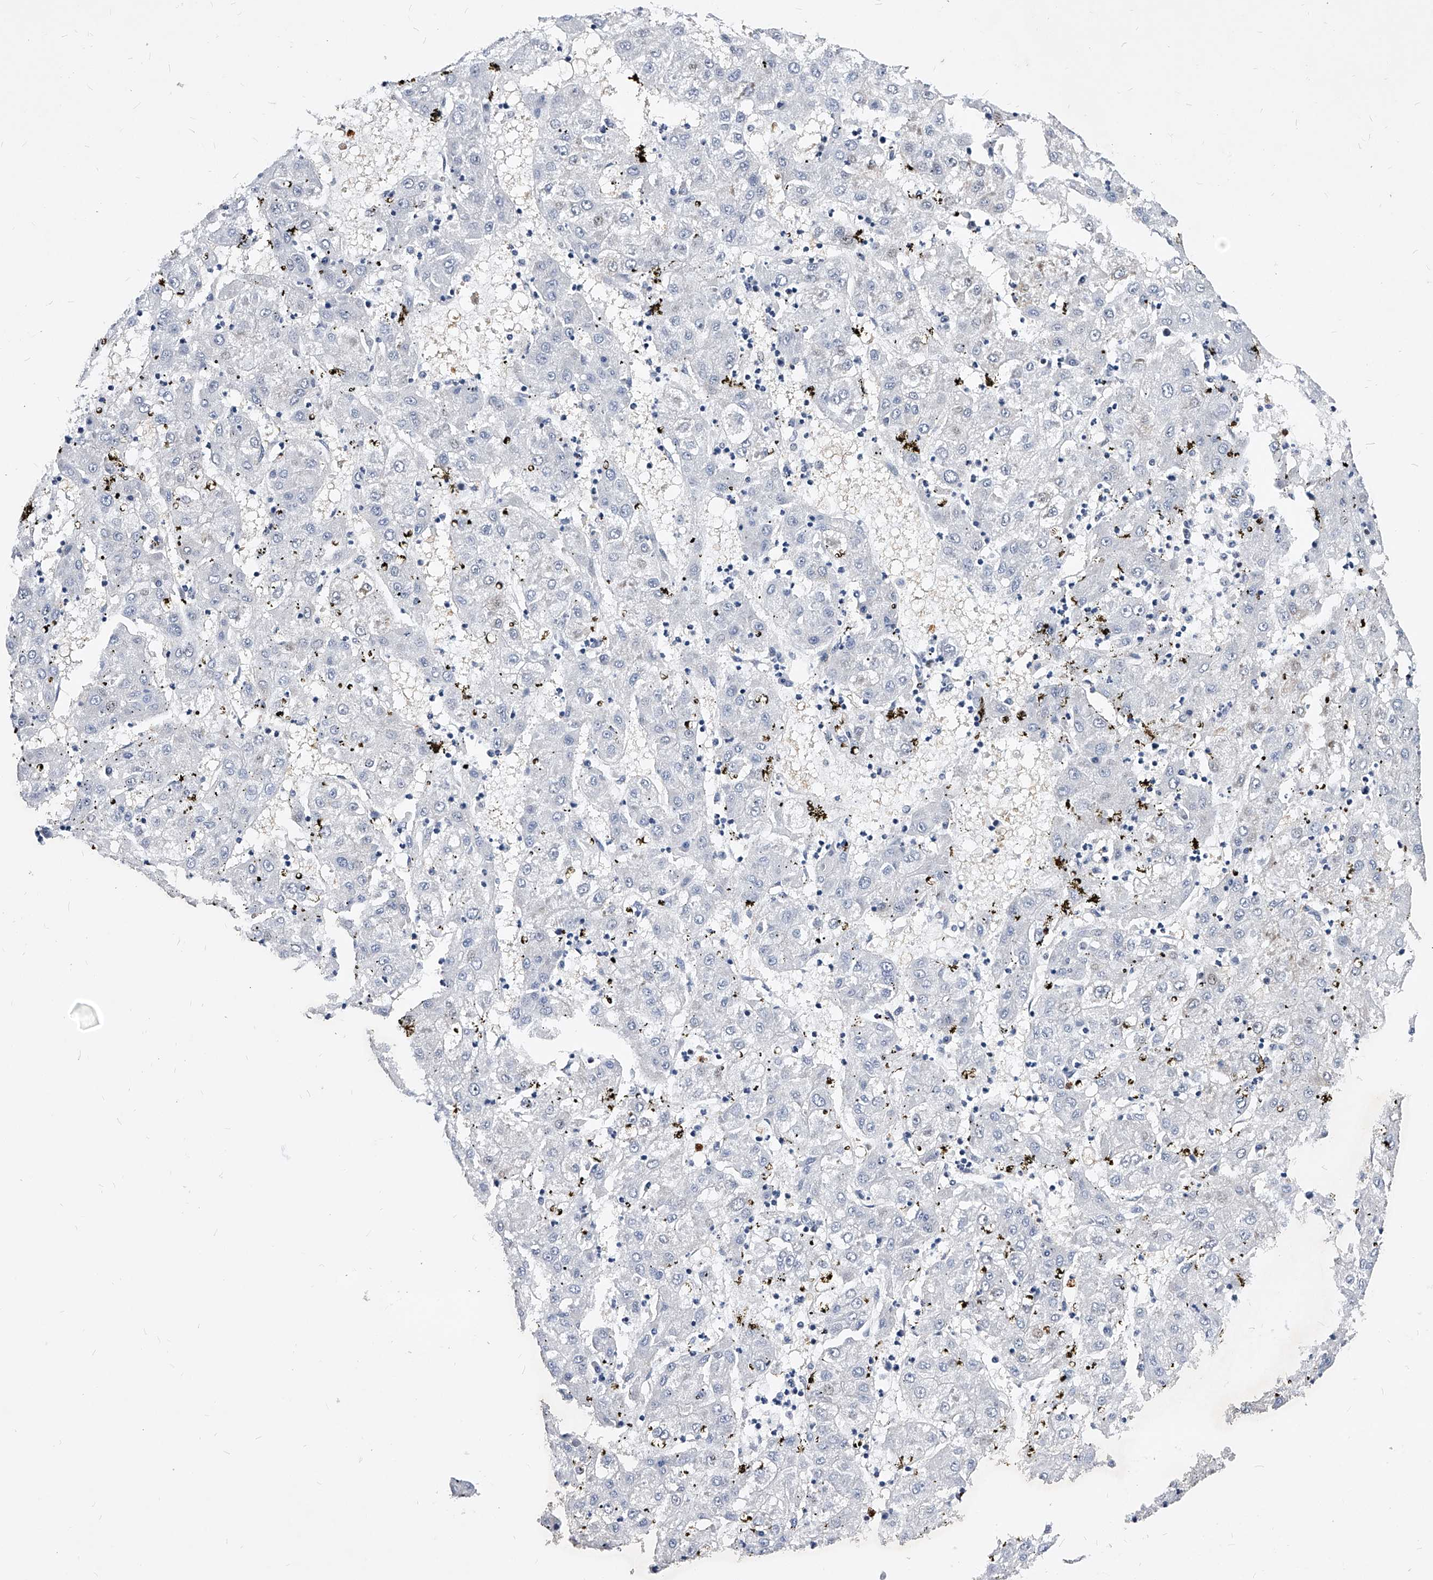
{"staining": {"intensity": "negative", "quantity": "none", "location": "none"}, "tissue": "liver cancer", "cell_type": "Tumor cells", "image_type": "cancer", "snomed": [{"axis": "morphology", "description": "Carcinoma, Hepatocellular, NOS"}, {"axis": "topography", "description": "Liver"}], "caption": "A histopathology image of liver cancer (hepatocellular carcinoma) stained for a protein exhibits no brown staining in tumor cells.", "gene": "TESK2", "patient": {"sex": "male", "age": 72}}